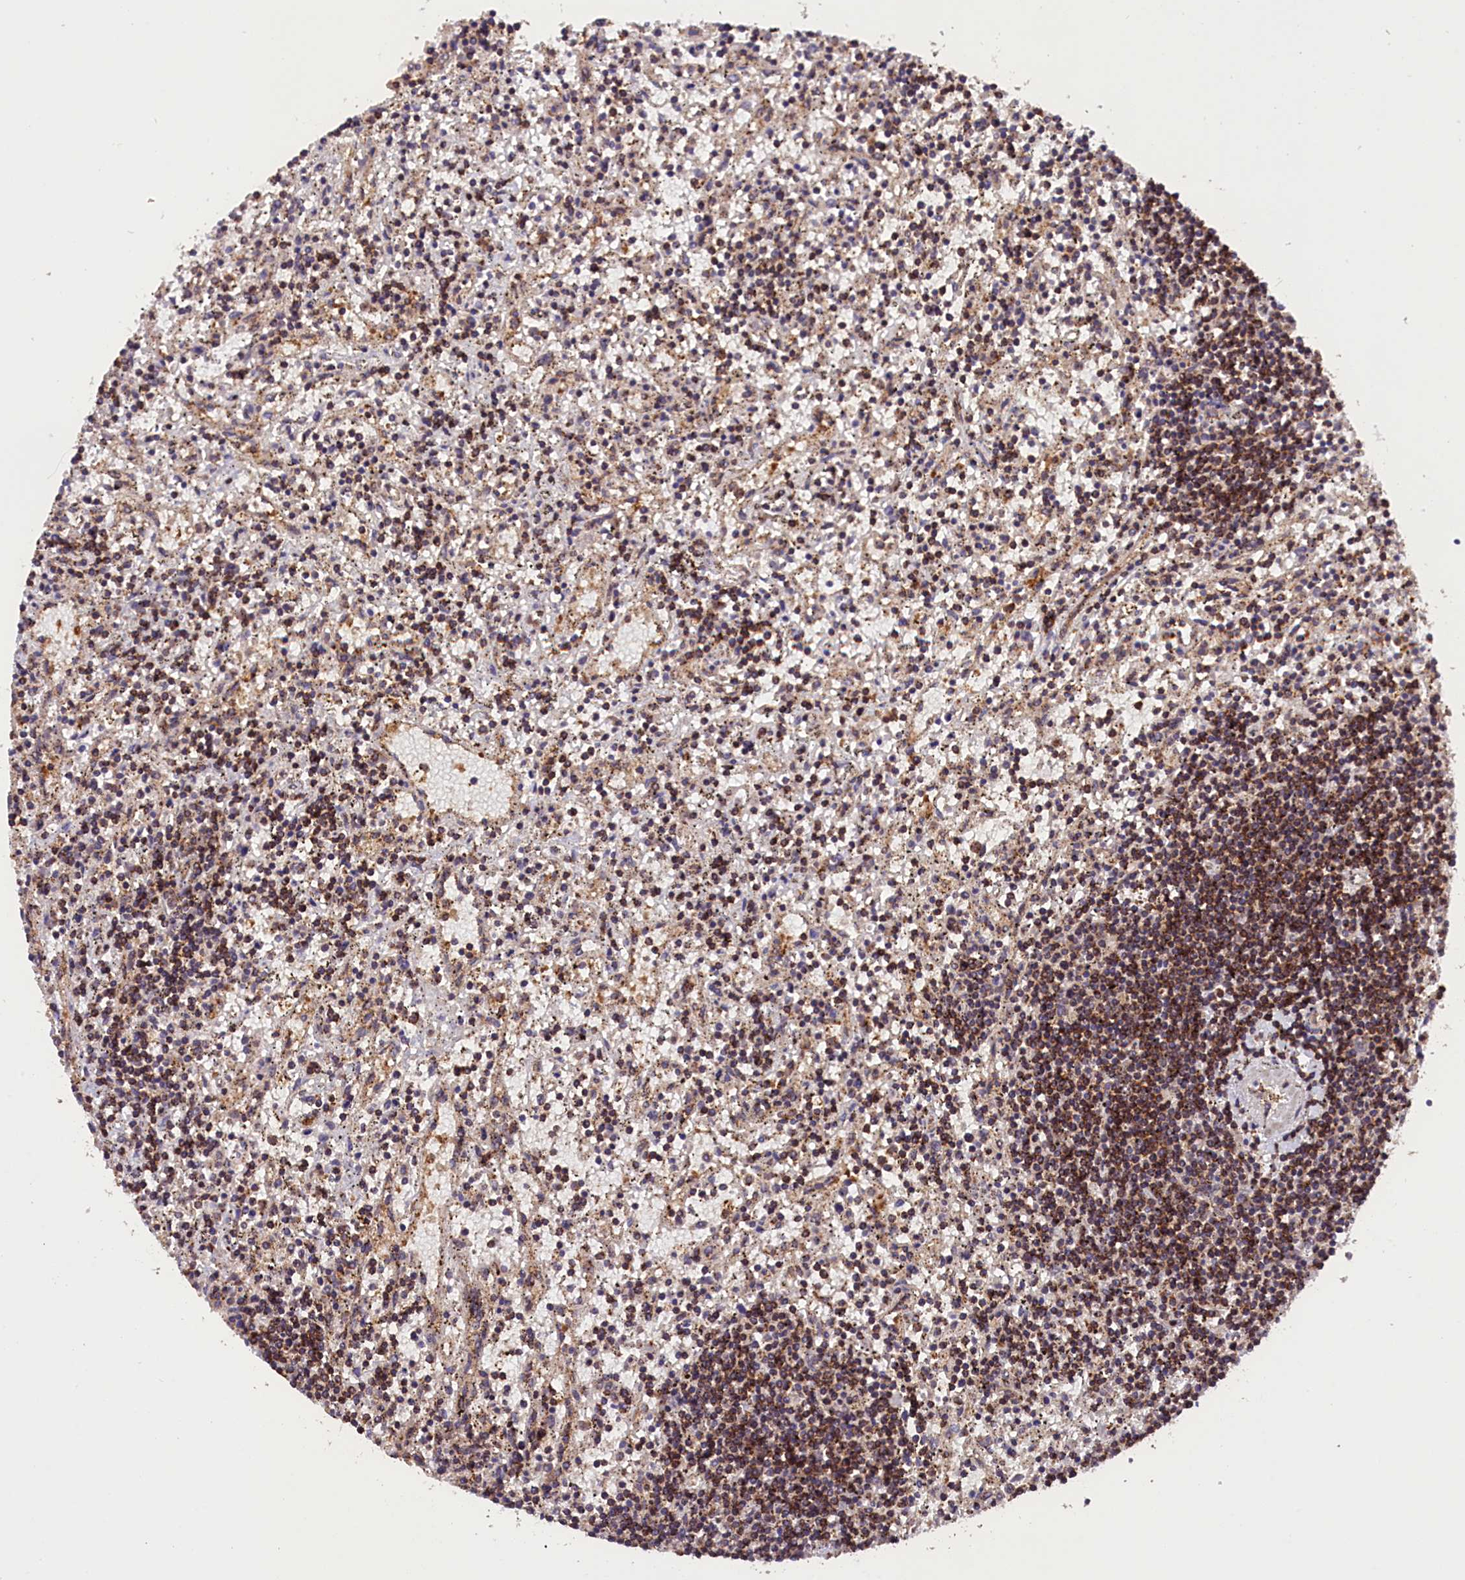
{"staining": {"intensity": "moderate", "quantity": "25%-75%", "location": "cytoplasmic/membranous"}, "tissue": "lymphoma", "cell_type": "Tumor cells", "image_type": "cancer", "snomed": [{"axis": "morphology", "description": "Malignant lymphoma, non-Hodgkin's type, Low grade"}, {"axis": "topography", "description": "Spleen"}], "caption": "A brown stain highlights moderate cytoplasmic/membranous positivity of a protein in human lymphoma tumor cells.", "gene": "IST1", "patient": {"sex": "male", "age": 76}}